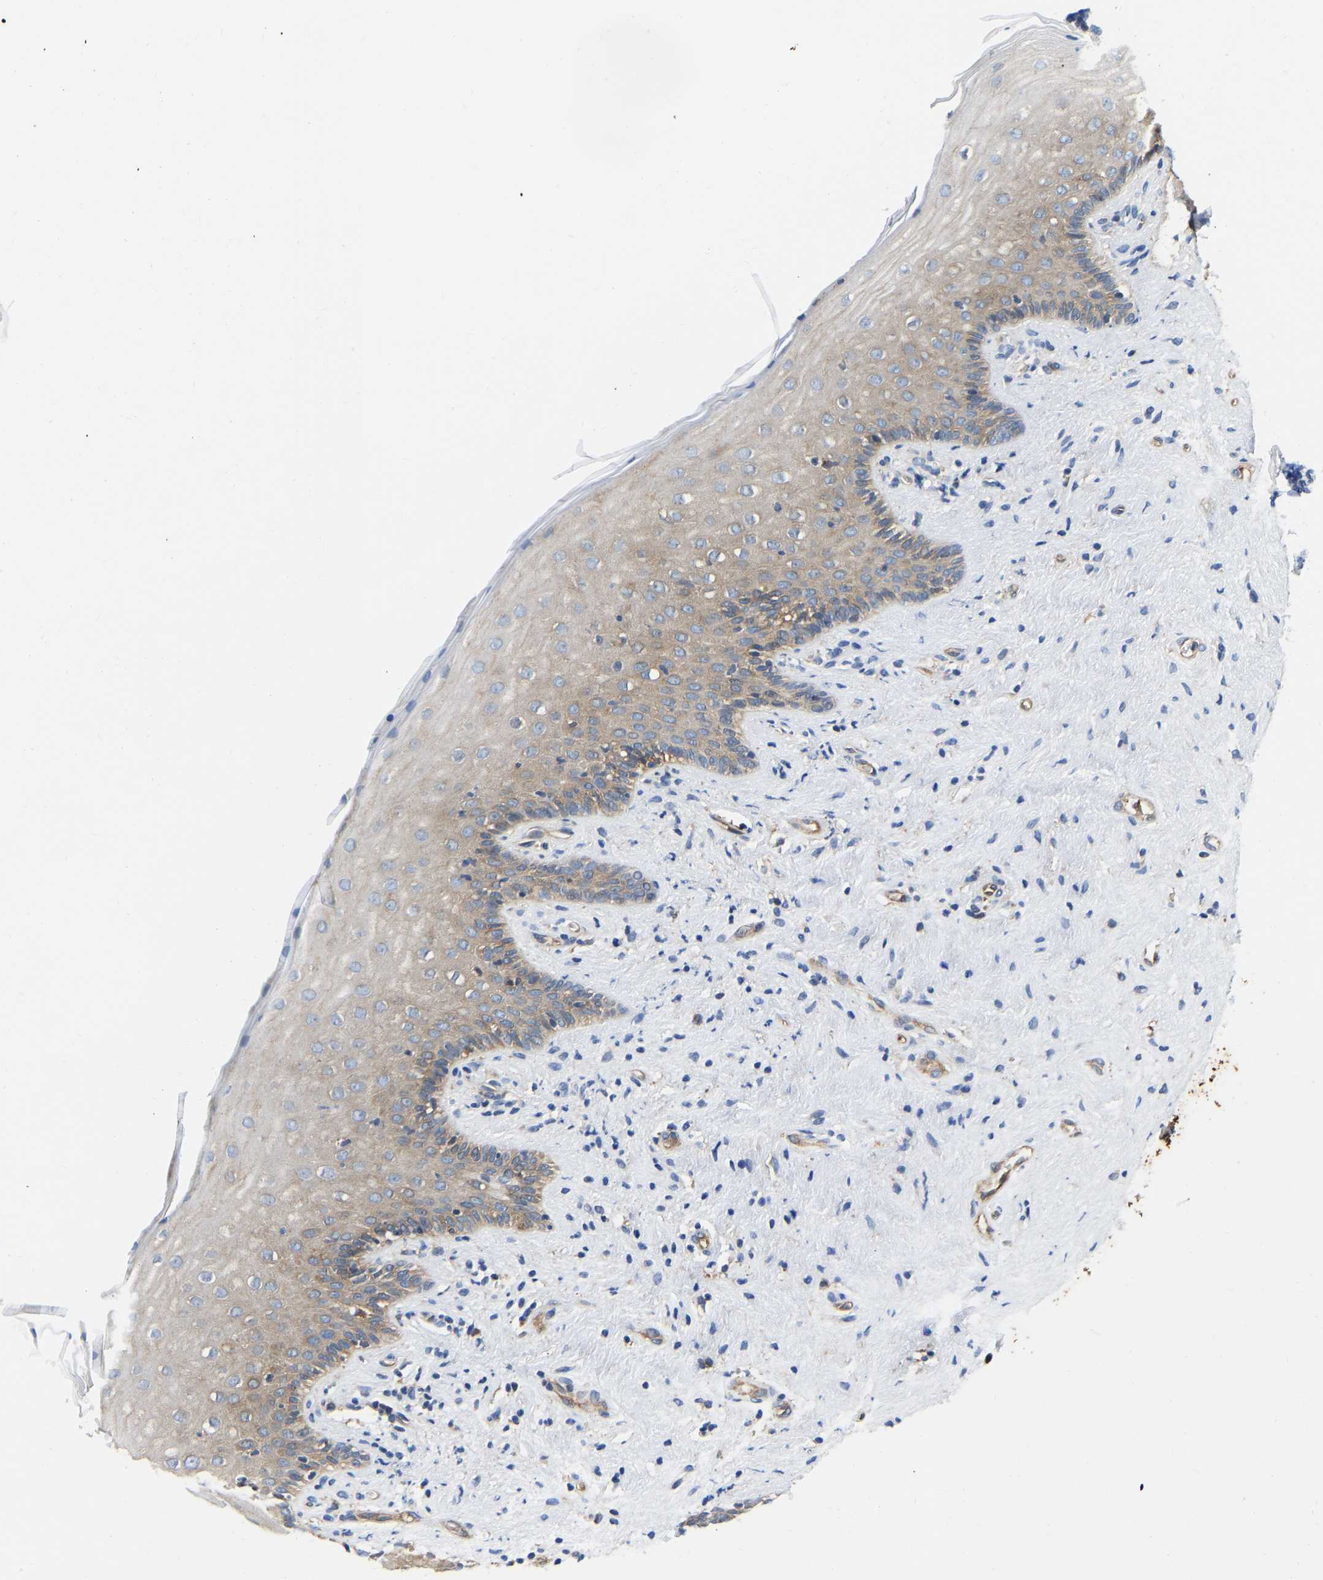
{"staining": {"intensity": "weak", "quantity": "25%-75%", "location": "cytoplasmic/membranous"}, "tissue": "vagina", "cell_type": "Squamous epithelial cells", "image_type": "normal", "snomed": [{"axis": "morphology", "description": "Normal tissue, NOS"}, {"axis": "topography", "description": "Vagina"}], "caption": "Immunohistochemistry (IHC) image of unremarkable vagina: human vagina stained using IHC demonstrates low levels of weak protein expression localized specifically in the cytoplasmic/membranous of squamous epithelial cells, appearing as a cytoplasmic/membranous brown color.", "gene": "FLNB", "patient": {"sex": "female", "age": 44}}